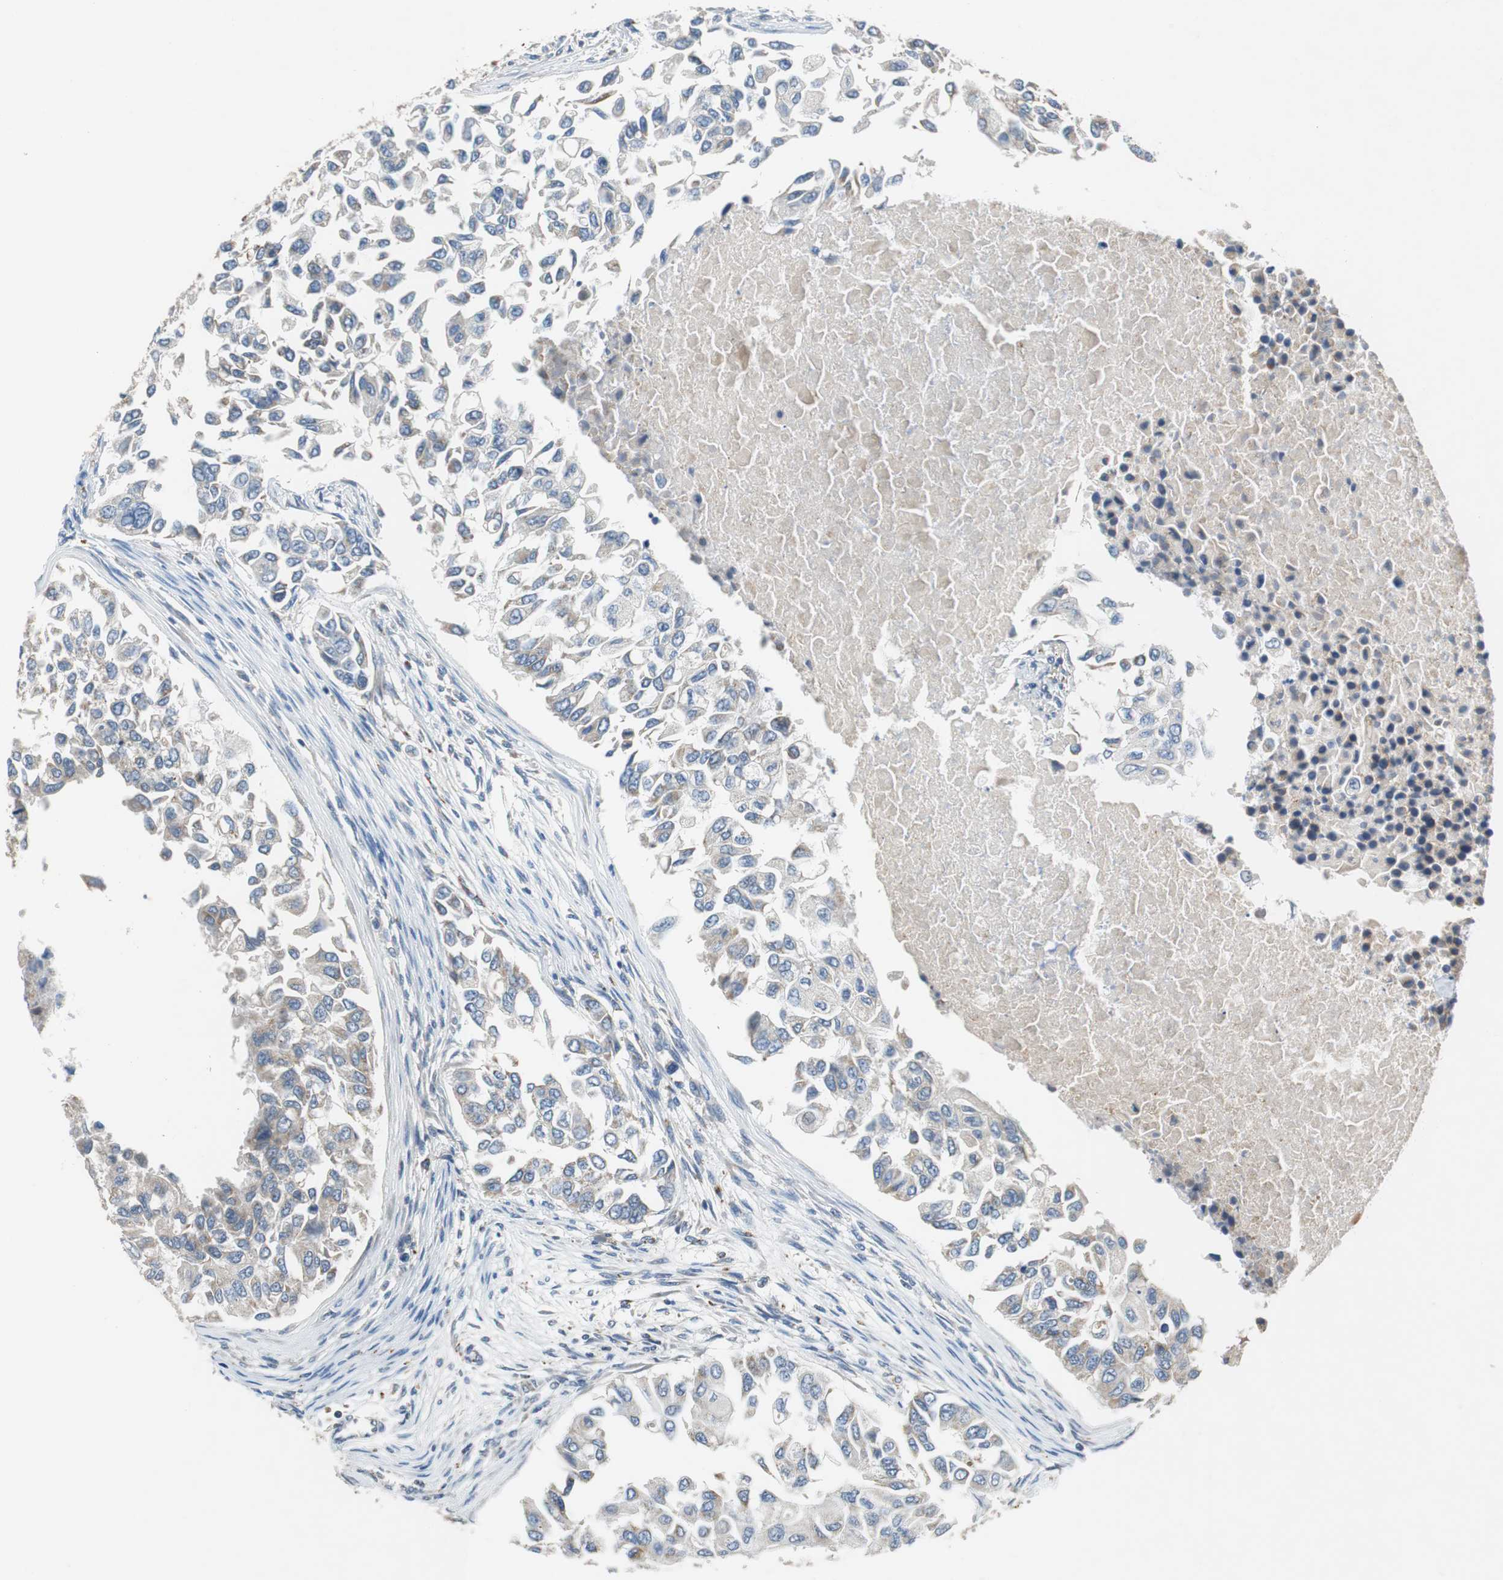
{"staining": {"intensity": "weak", "quantity": "<25%", "location": "cytoplasmic/membranous"}, "tissue": "breast cancer", "cell_type": "Tumor cells", "image_type": "cancer", "snomed": [{"axis": "morphology", "description": "Normal tissue, NOS"}, {"axis": "morphology", "description": "Duct carcinoma"}, {"axis": "topography", "description": "Breast"}], "caption": "Histopathology image shows no protein staining in tumor cells of breast cancer tissue.", "gene": "NLGN1", "patient": {"sex": "female", "age": 49}}